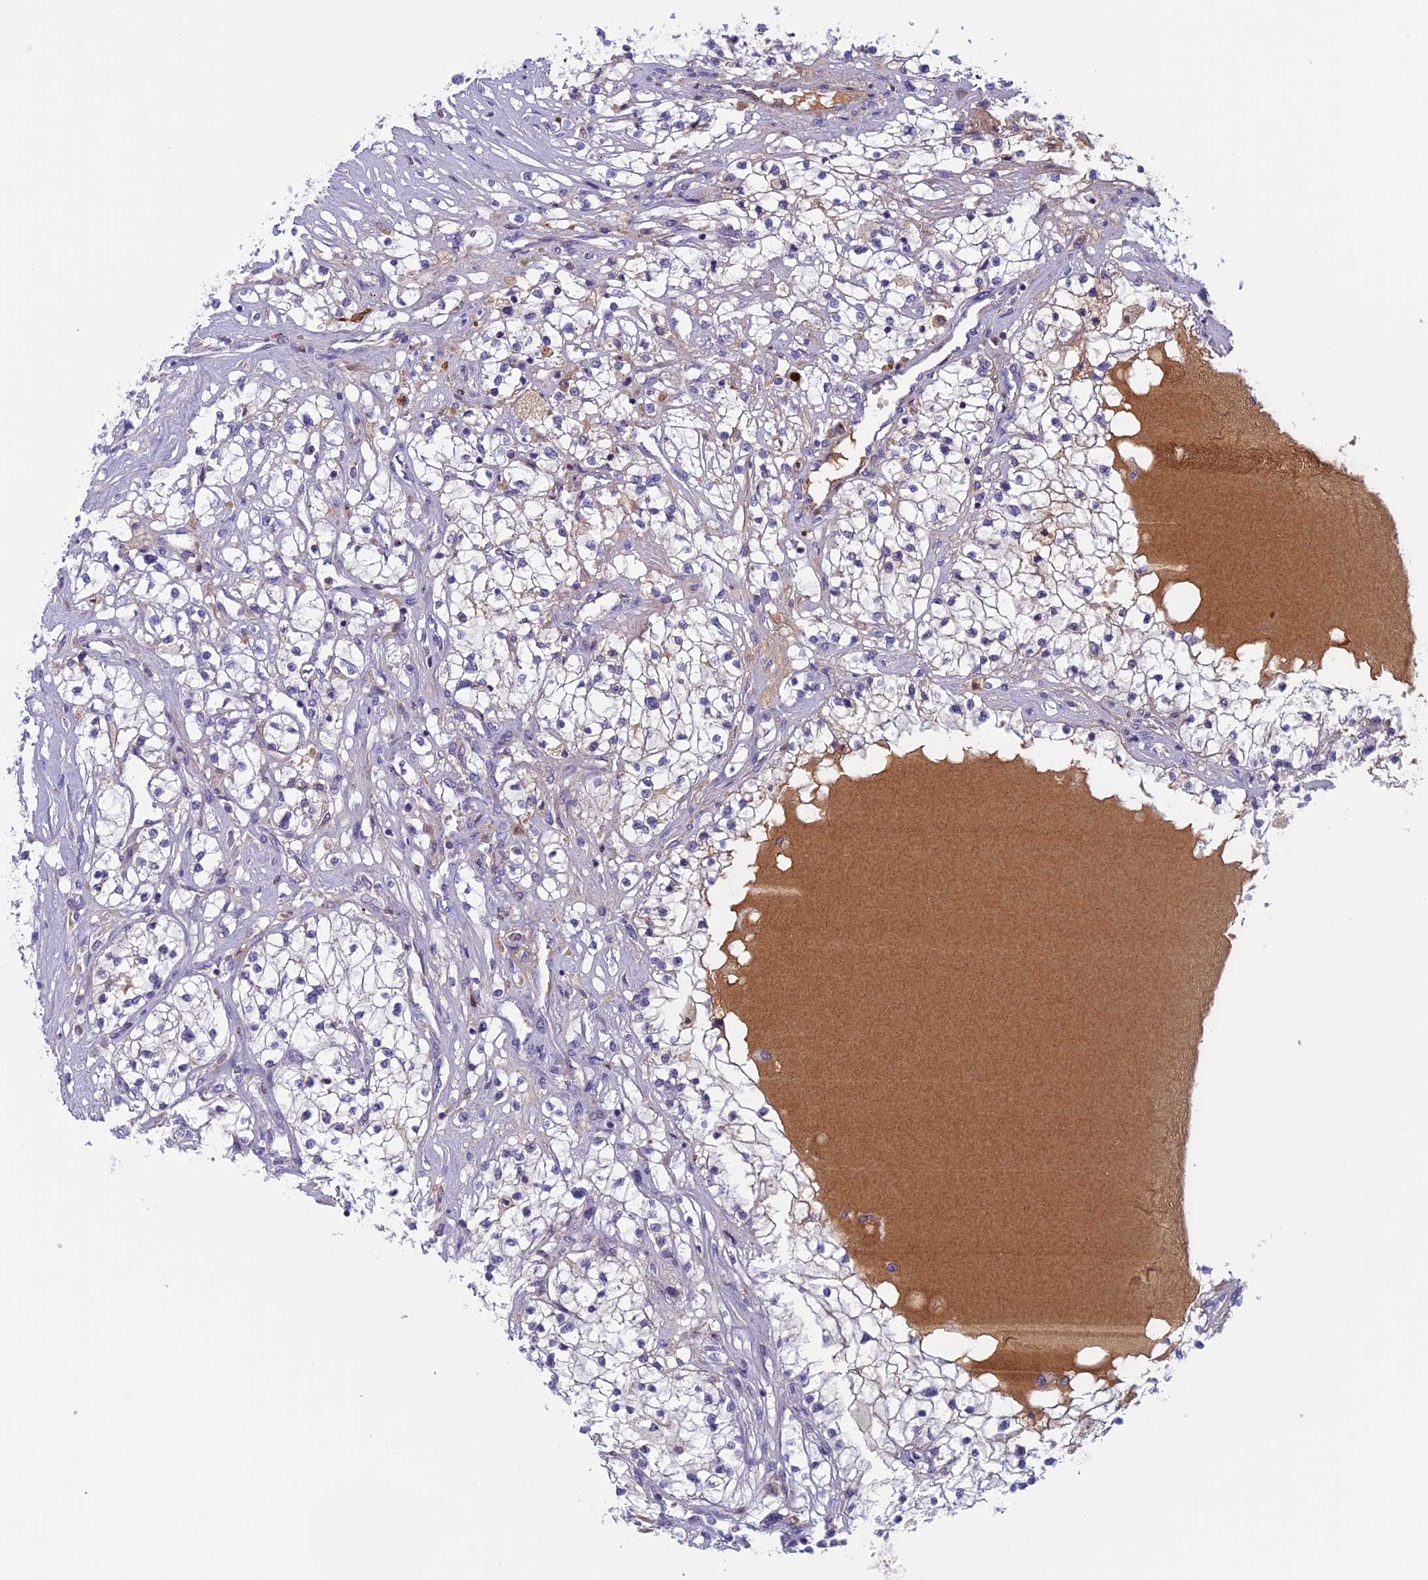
{"staining": {"intensity": "weak", "quantity": "<25%", "location": "cytoplasmic/membranous"}, "tissue": "renal cancer", "cell_type": "Tumor cells", "image_type": "cancer", "snomed": [{"axis": "morphology", "description": "Adenocarcinoma, NOS"}, {"axis": "topography", "description": "Kidney"}], "caption": "Immunohistochemistry of human renal cancer exhibits no staining in tumor cells.", "gene": "ANGPTL2", "patient": {"sex": "male", "age": 68}}